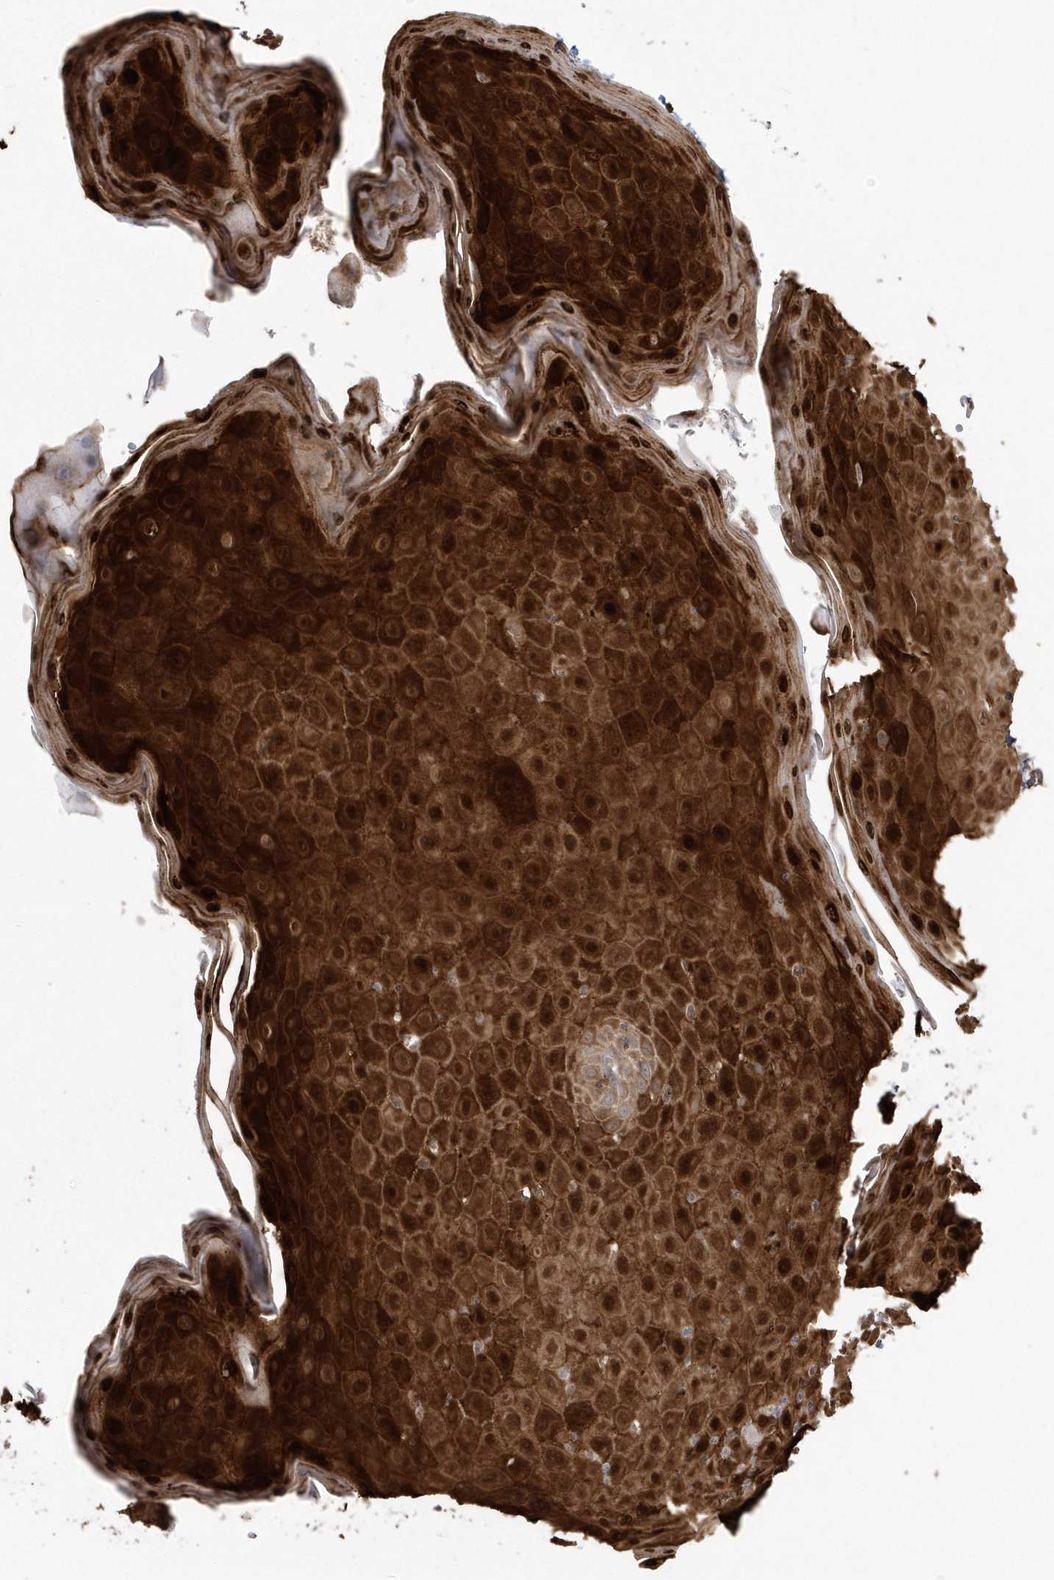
{"staining": {"intensity": "strong", "quantity": ">75%", "location": "cytoplasmic/membranous,nuclear"}, "tissue": "skin", "cell_type": "Epidermal cells", "image_type": "normal", "snomed": [{"axis": "morphology", "description": "Normal tissue, NOS"}, {"axis": "topography", "description": "Vulva"}], "caption": "The photomicrograph reveals a brown stain indicating the presence of a protein in the cytoplasmic/membranous,nuclear of epidermal cells in skin. The staining is performed using DAB (3,3'-diaminobenzidine) brown chromogen to label protein expression. The nuclei are counter-stained blue using hematoxylin.", "gene": "ARMC8", "patient": {"sex": "female", "age": 68}}